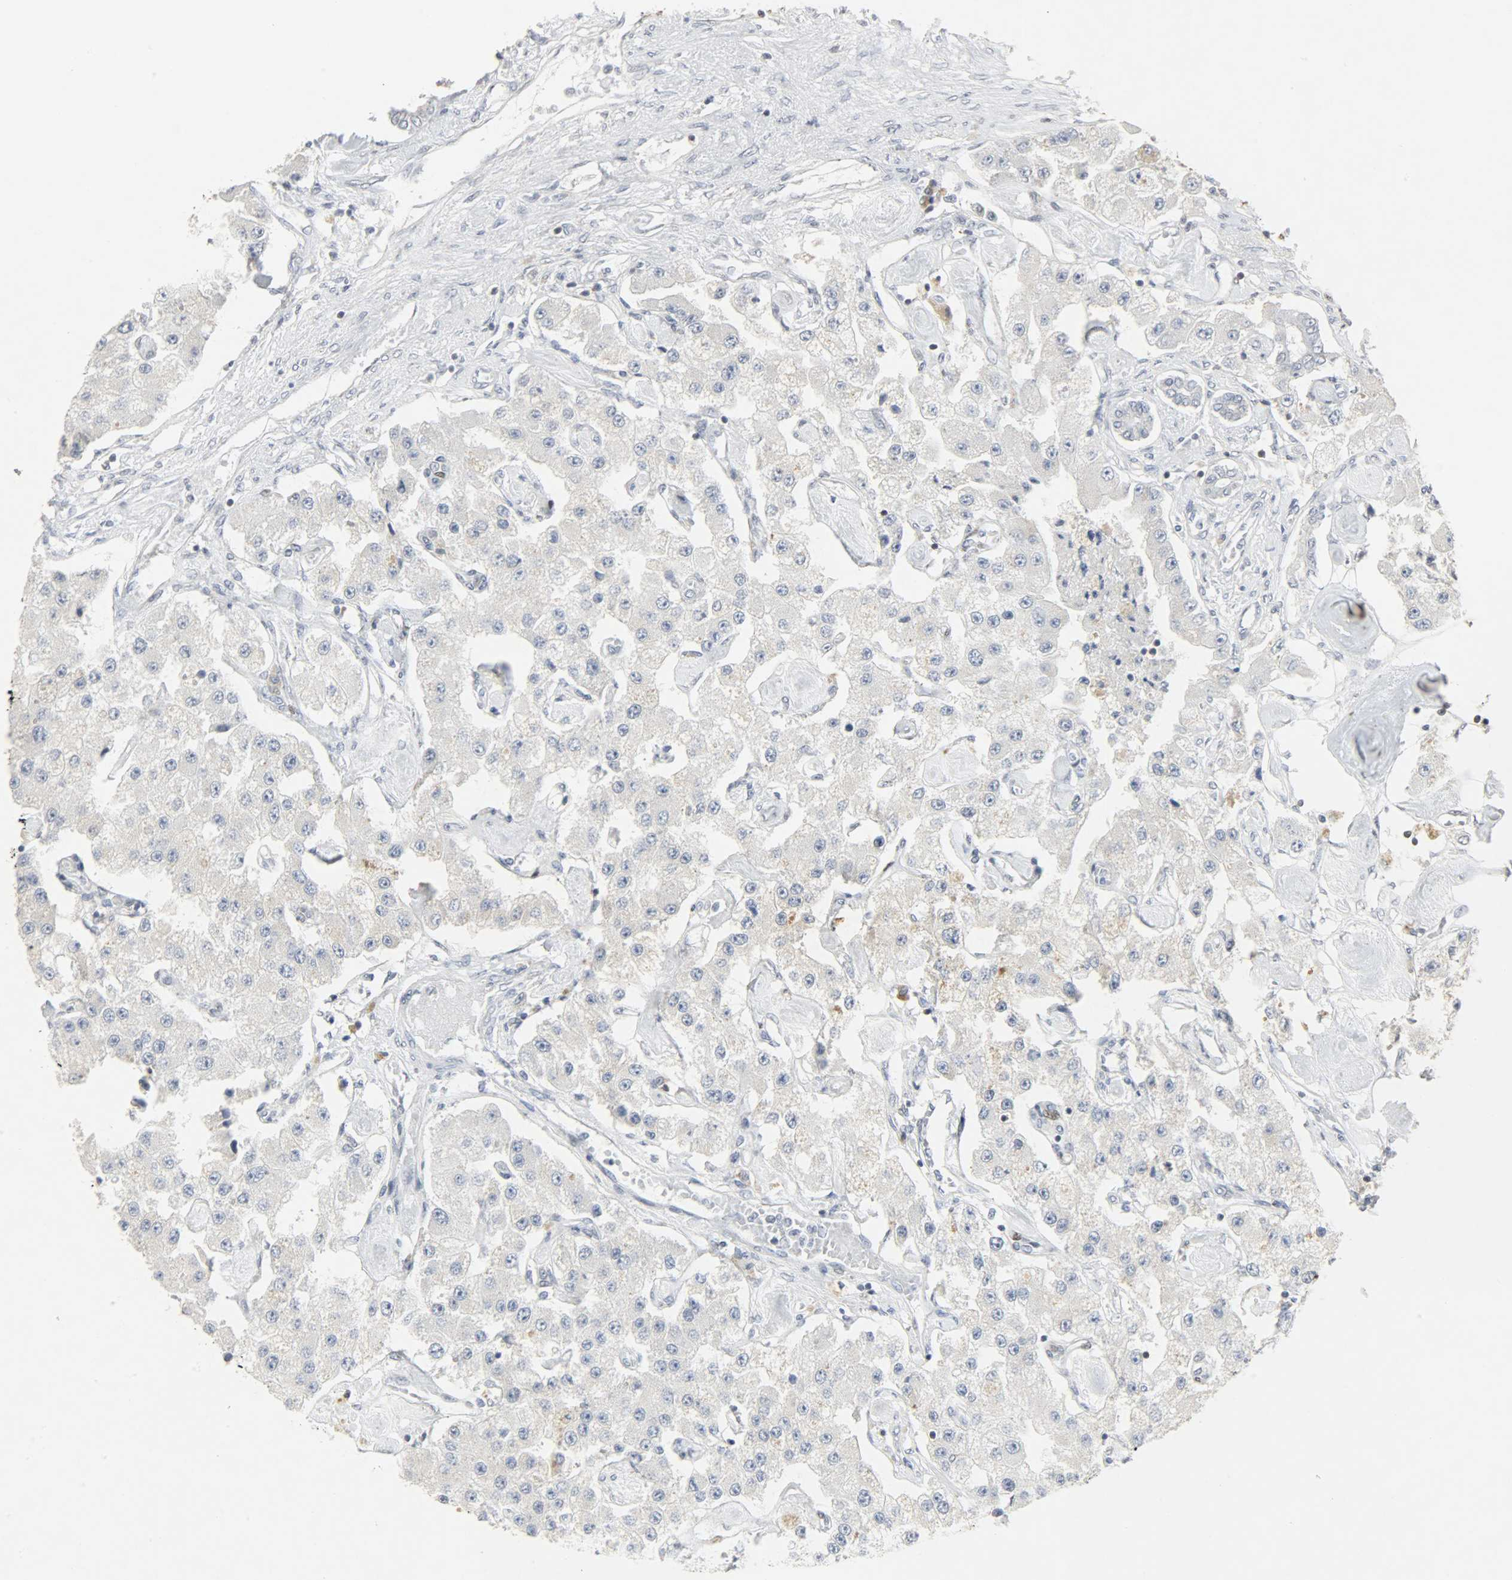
{"staining": {"intensity": "weak", "quantity": "<25%", "location": "cytoplasmic/membranous"}, "tissue": "carcinoid", "cell_type": "Tumor cells", "image_type": "cancer", "snomed": [{"axis": "morphology", "description": "Carcinoid, malignant, NOS"}, {"axis": "topography", "description": "Pancreas"}], "caption": "Carcinoid stained for a protein using IHC displays no positivity tumor cells.", "gene": "CAMK4", "patient": {"sex": "male", "age": 41}}